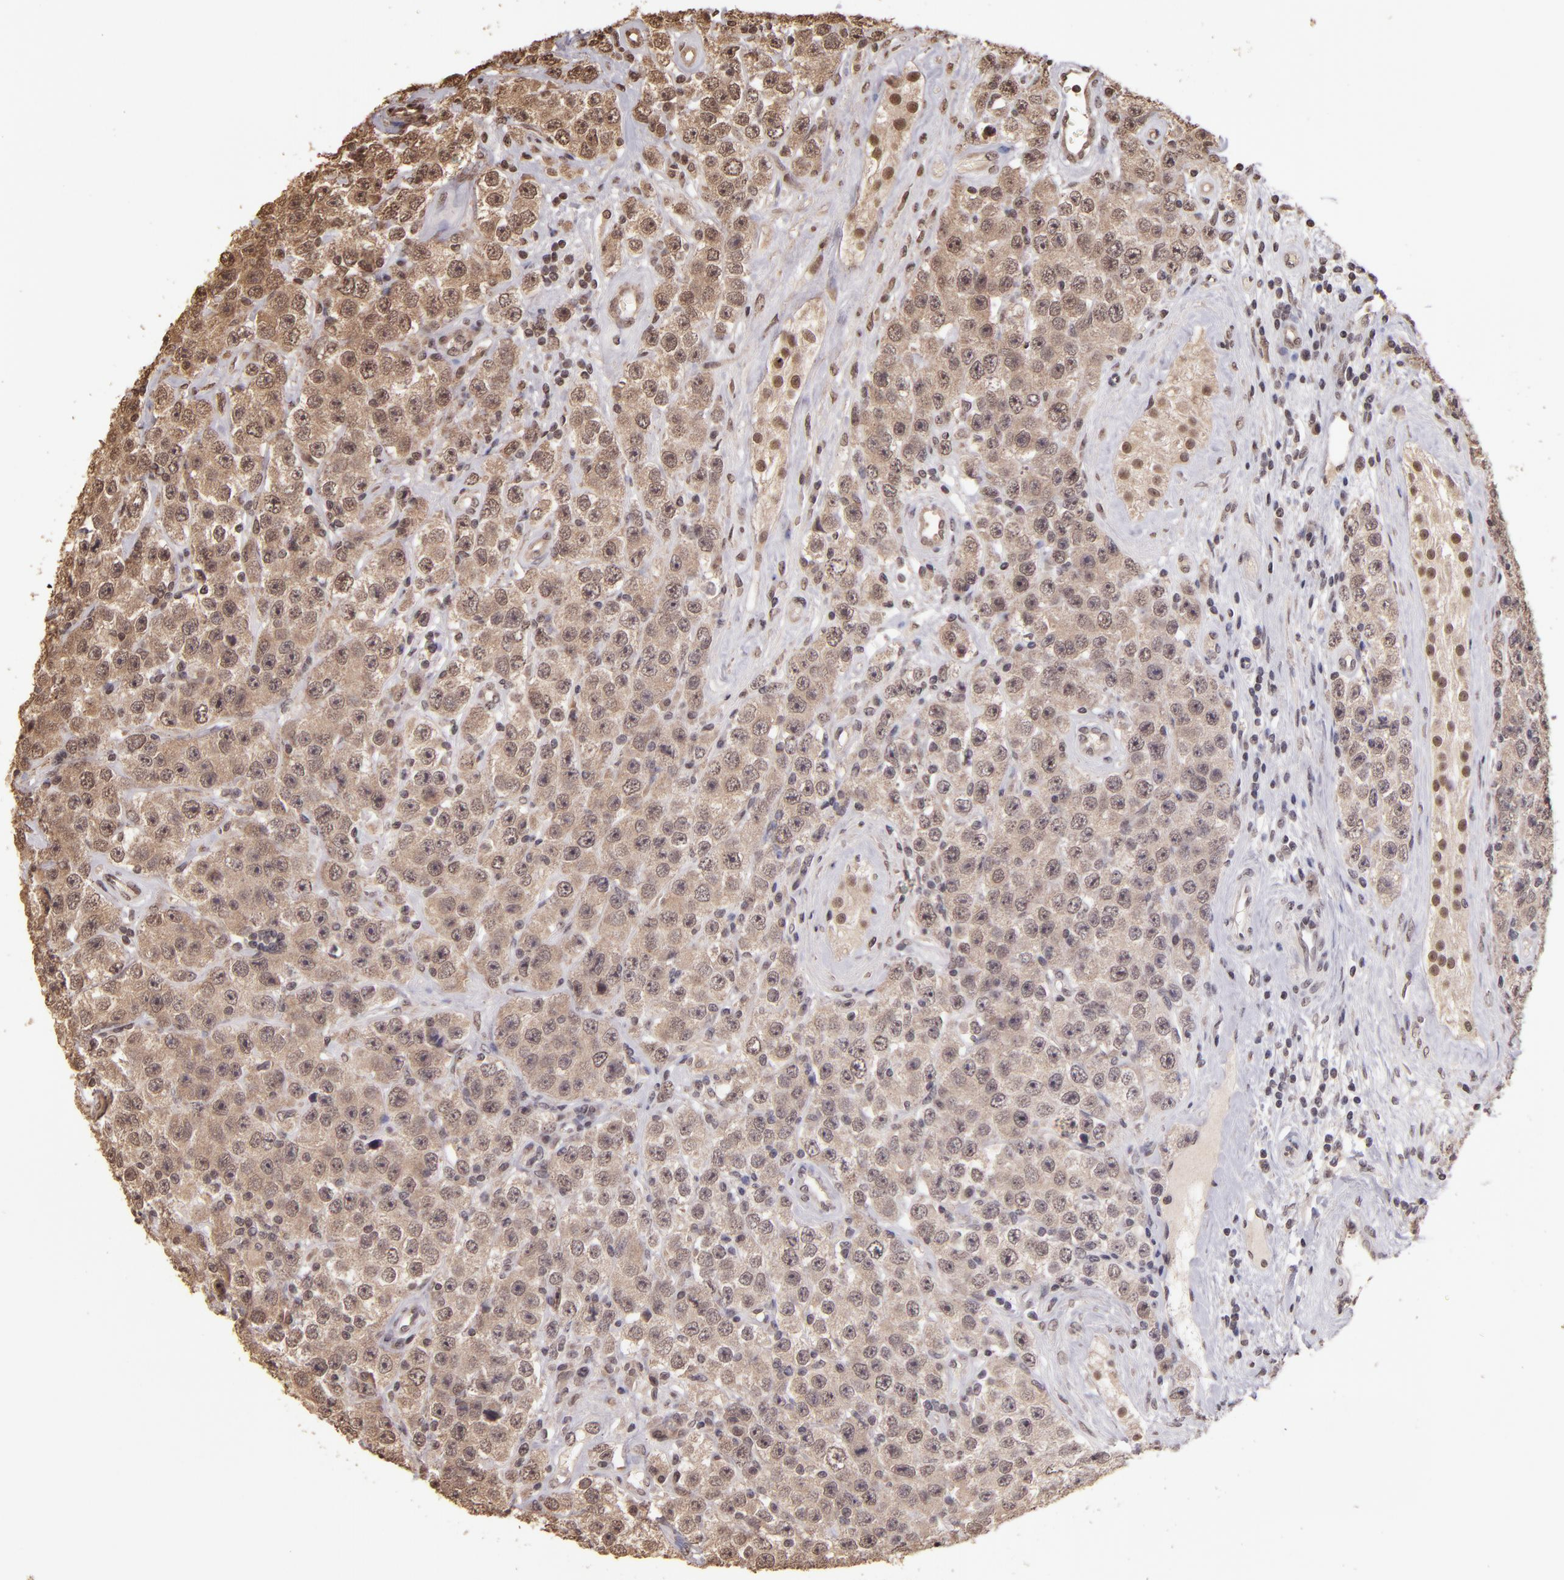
{"staining": {"intensity": "moderate", "quantity": ">75%", "location": "cytoplasmic/membranous,nuclear"}, "tissue": "testis cancer", "cell_type": "Tumor cells", "image_type": "cancer", "snomed": [{"axis": "morphology", "description": "Seminoma, NOS"}, {"axis": "topography", "description": "Testis"}], "caption": "Human seminoma (testis) stained for a protein (brown) shows moderate cytoplasmic/membranous and nuclear positive positivity in approximately >75% of tumor cells.", "gene": "CUL1", "patient": {"sex": "male", "age": 52}}